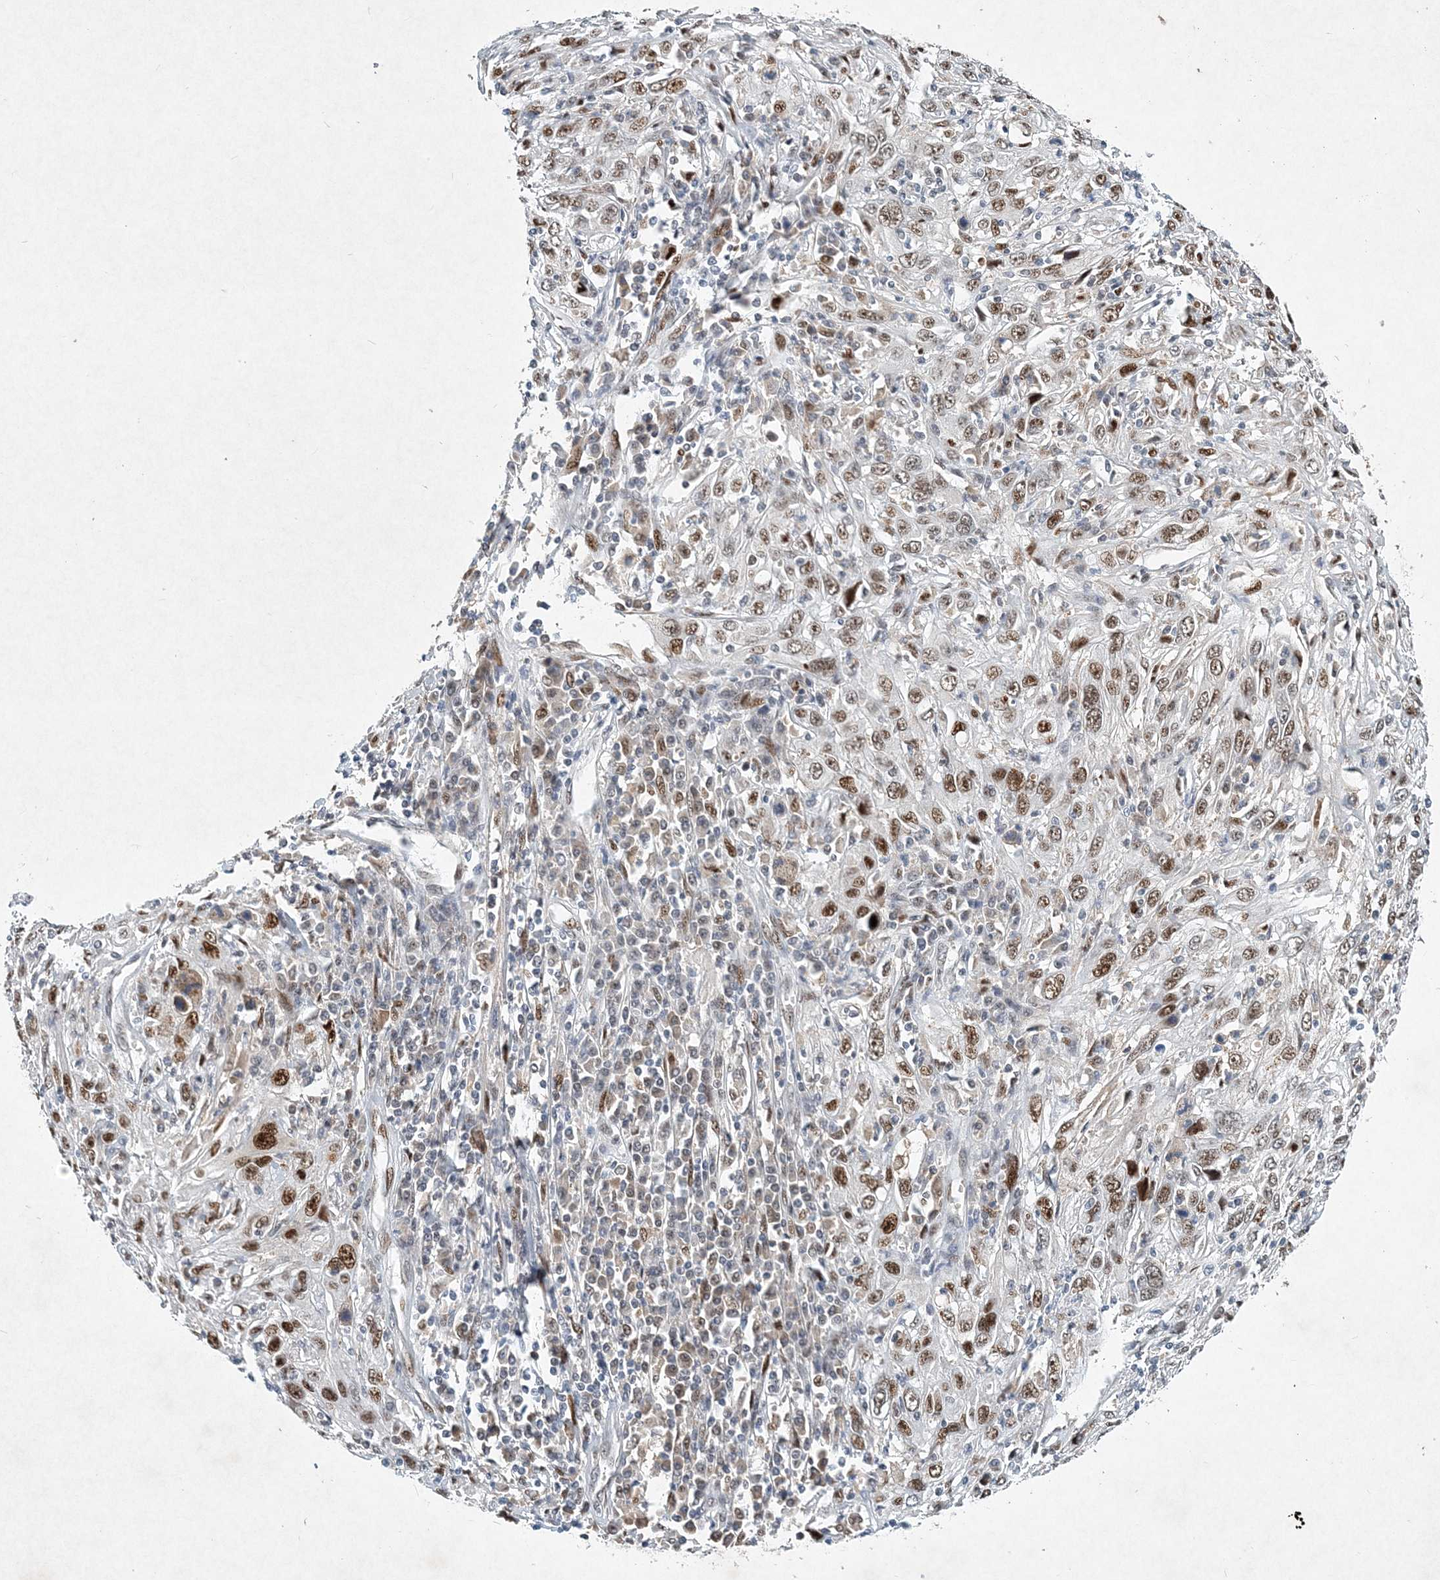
{"staining": {"intensity": "moderate", "quantity": ">75%", "location": "nuclear"}, "tissue": "cervical cancer", "cell_type": "Tumor cells", "image_type": "cancer", "snomed": [{"axis": "morphology", "description": "Squamous cell carcinoma, NOS"}, {"axis": "topography", "description": "Cervix"}], "caption": "IHC of human cervical cancer demonstrates medium levels of moderate nuclear expression in about >75% of tumor cells.", "gene": "KPNA4", "patient": {"sex": "female", "age": 46}}